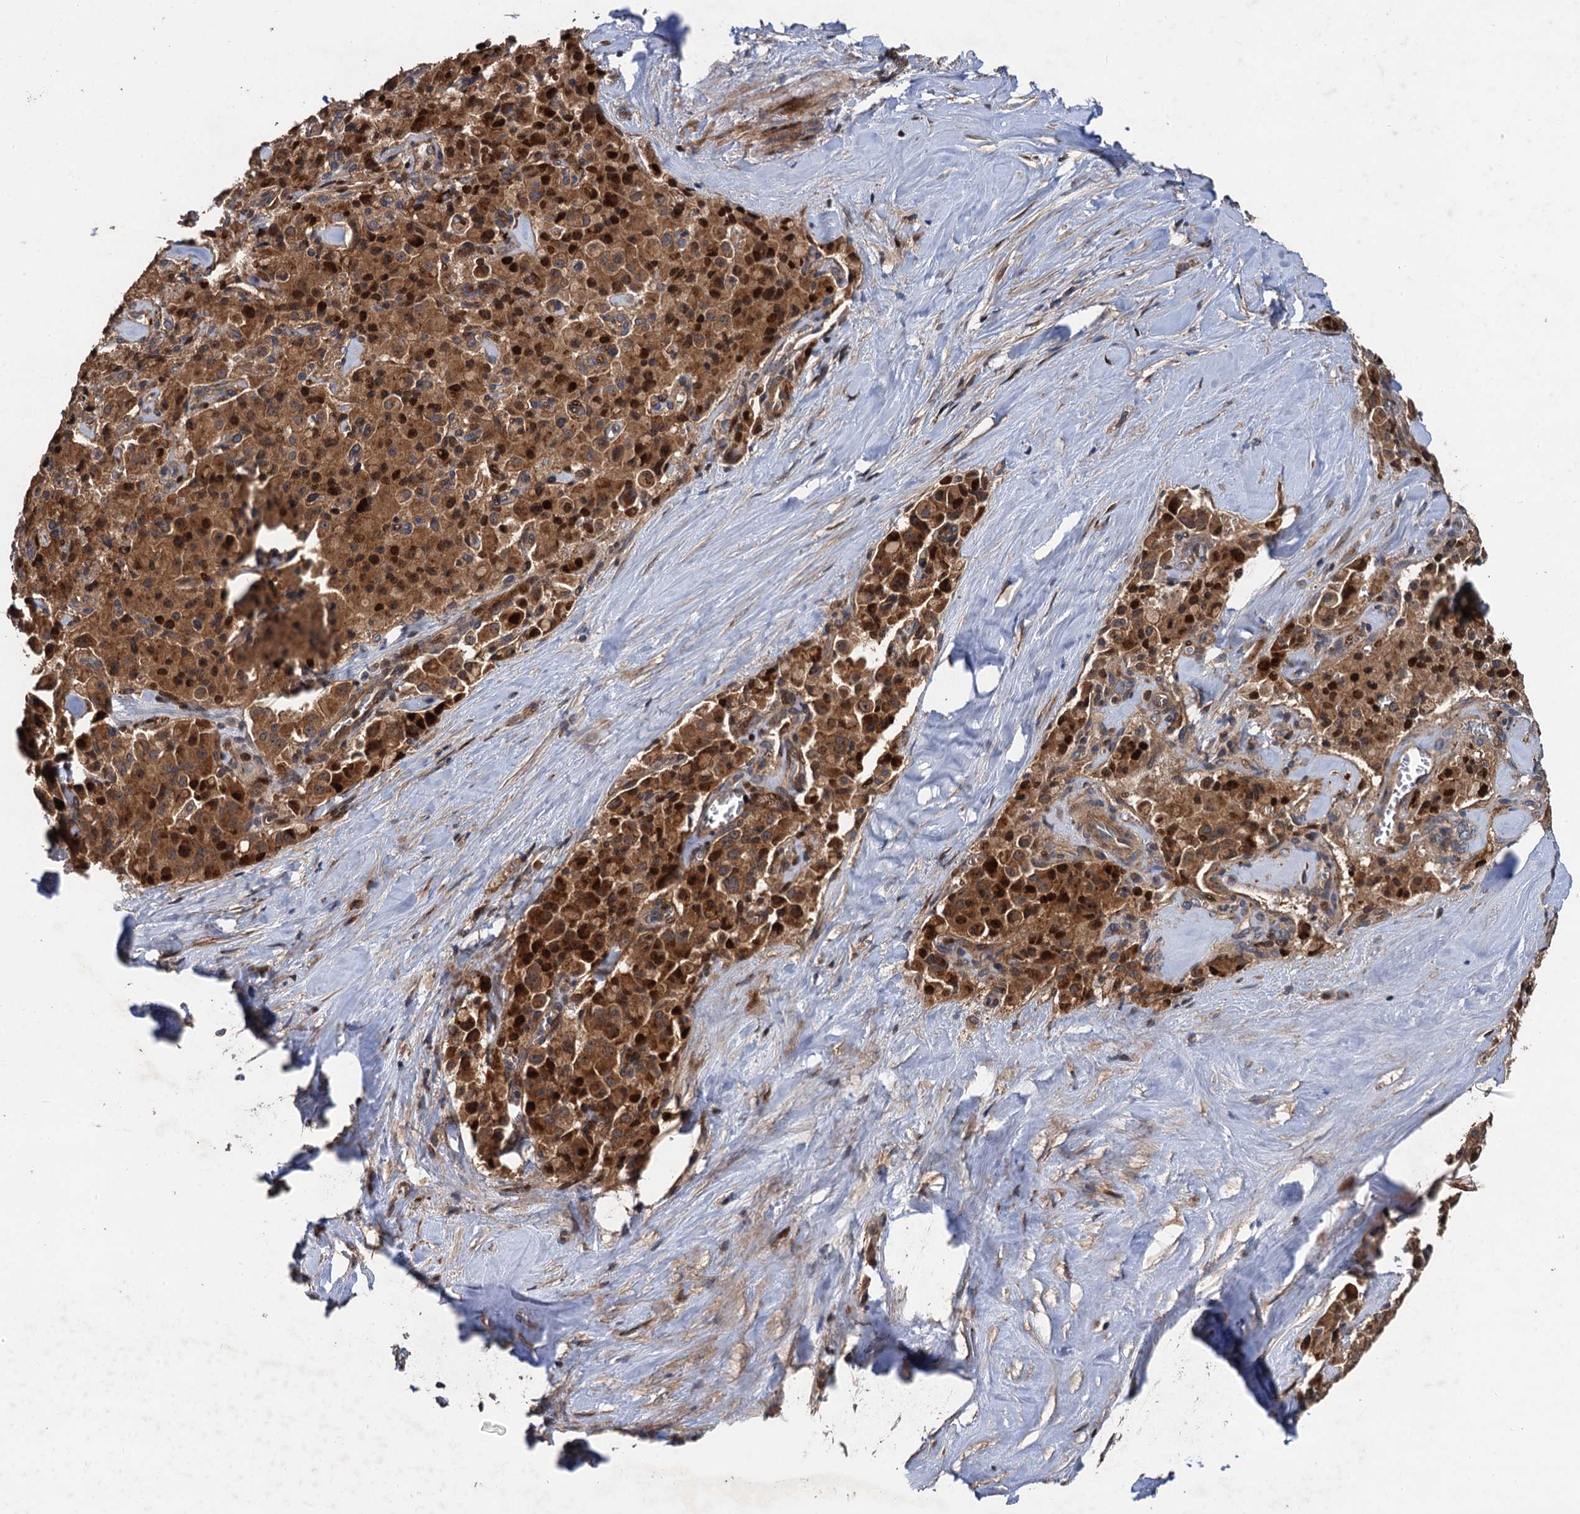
{"staining": {"intensity": "moderate", "quantity": ">75%", "location": "cytoplasmic/membranous,nuclear"}, "tissue": "pancreatic cancer", "cell_type": "Tumor cells", "image_type": "cancer", "snomed": [{"axis": "morphology", "description": "Adenocarcinoma, NOS"}, {"axis": "topography", "description": "Pancreas"}], "caption": "An image showing moderate cytoplasmic/membranous and nuclear expression in approximately >75% of tumor cells in pancreatic adenocarcinoma, as visualized by brown immunohistochemical staining.", "gene": "TMEM39B", "patient": {"sex": "male", "age": 65}}